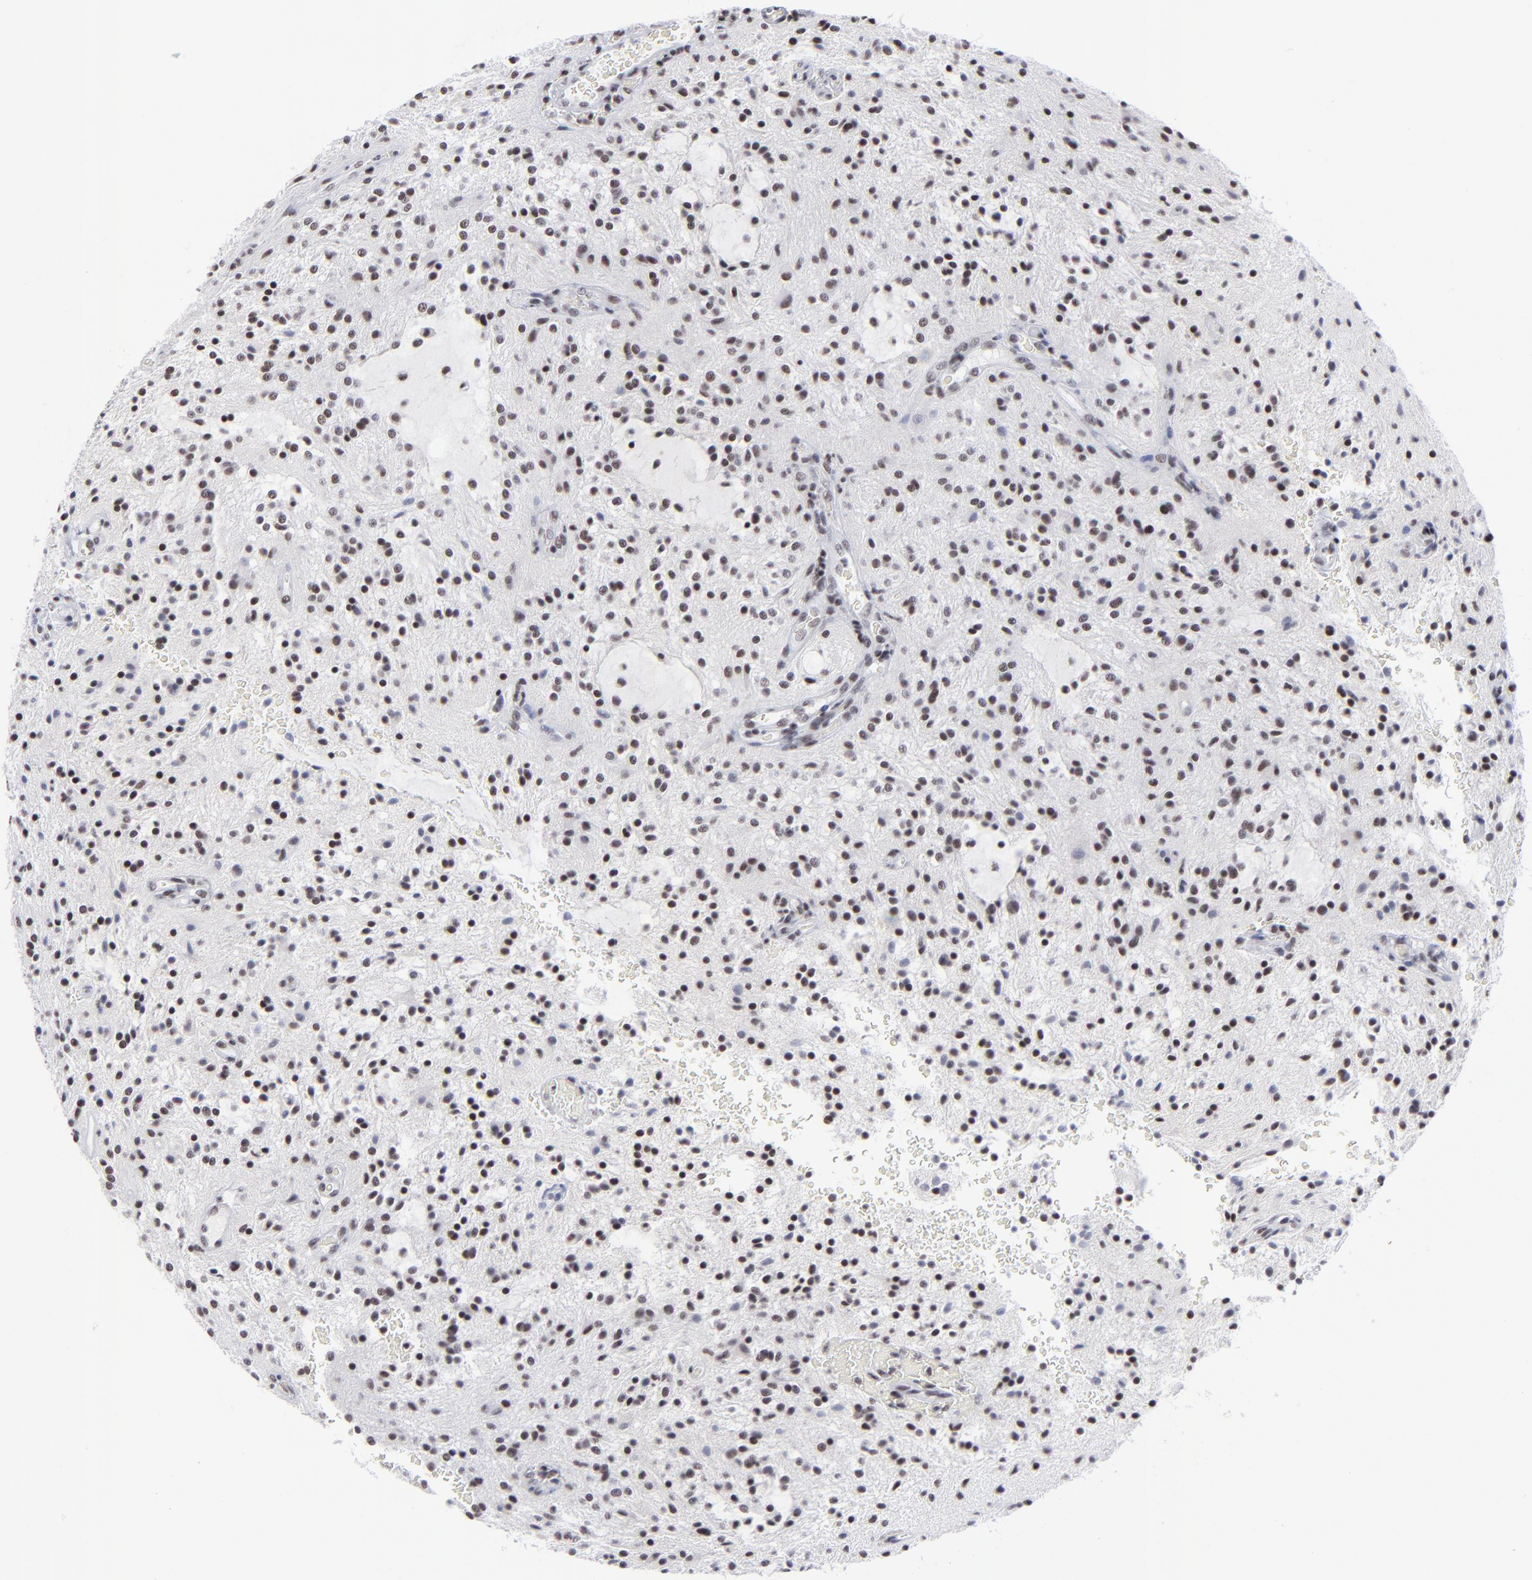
{"staining": {"intensity": "moderate", "quantity": "25%-75%", "location": "nuclear"}, "tissue": "glioma", "cell_type": "Tumor cells", "image_type": "cancer", "snomed": [{"axis": "morphology", "description": "Glioma, malignant, NOS"}, {"axis": "topography", "description": "Cerebellum"}], "caption": "This histopathology image reveals glioma stained with immunohistochemistry (IHC) to label a protein in brown. The nuclear of tumor cells show moderate positivity for the protein. Nuclei are counter-stained blue.", "gene": "SP2", "patient": {"sex": "female", "age": 10}}